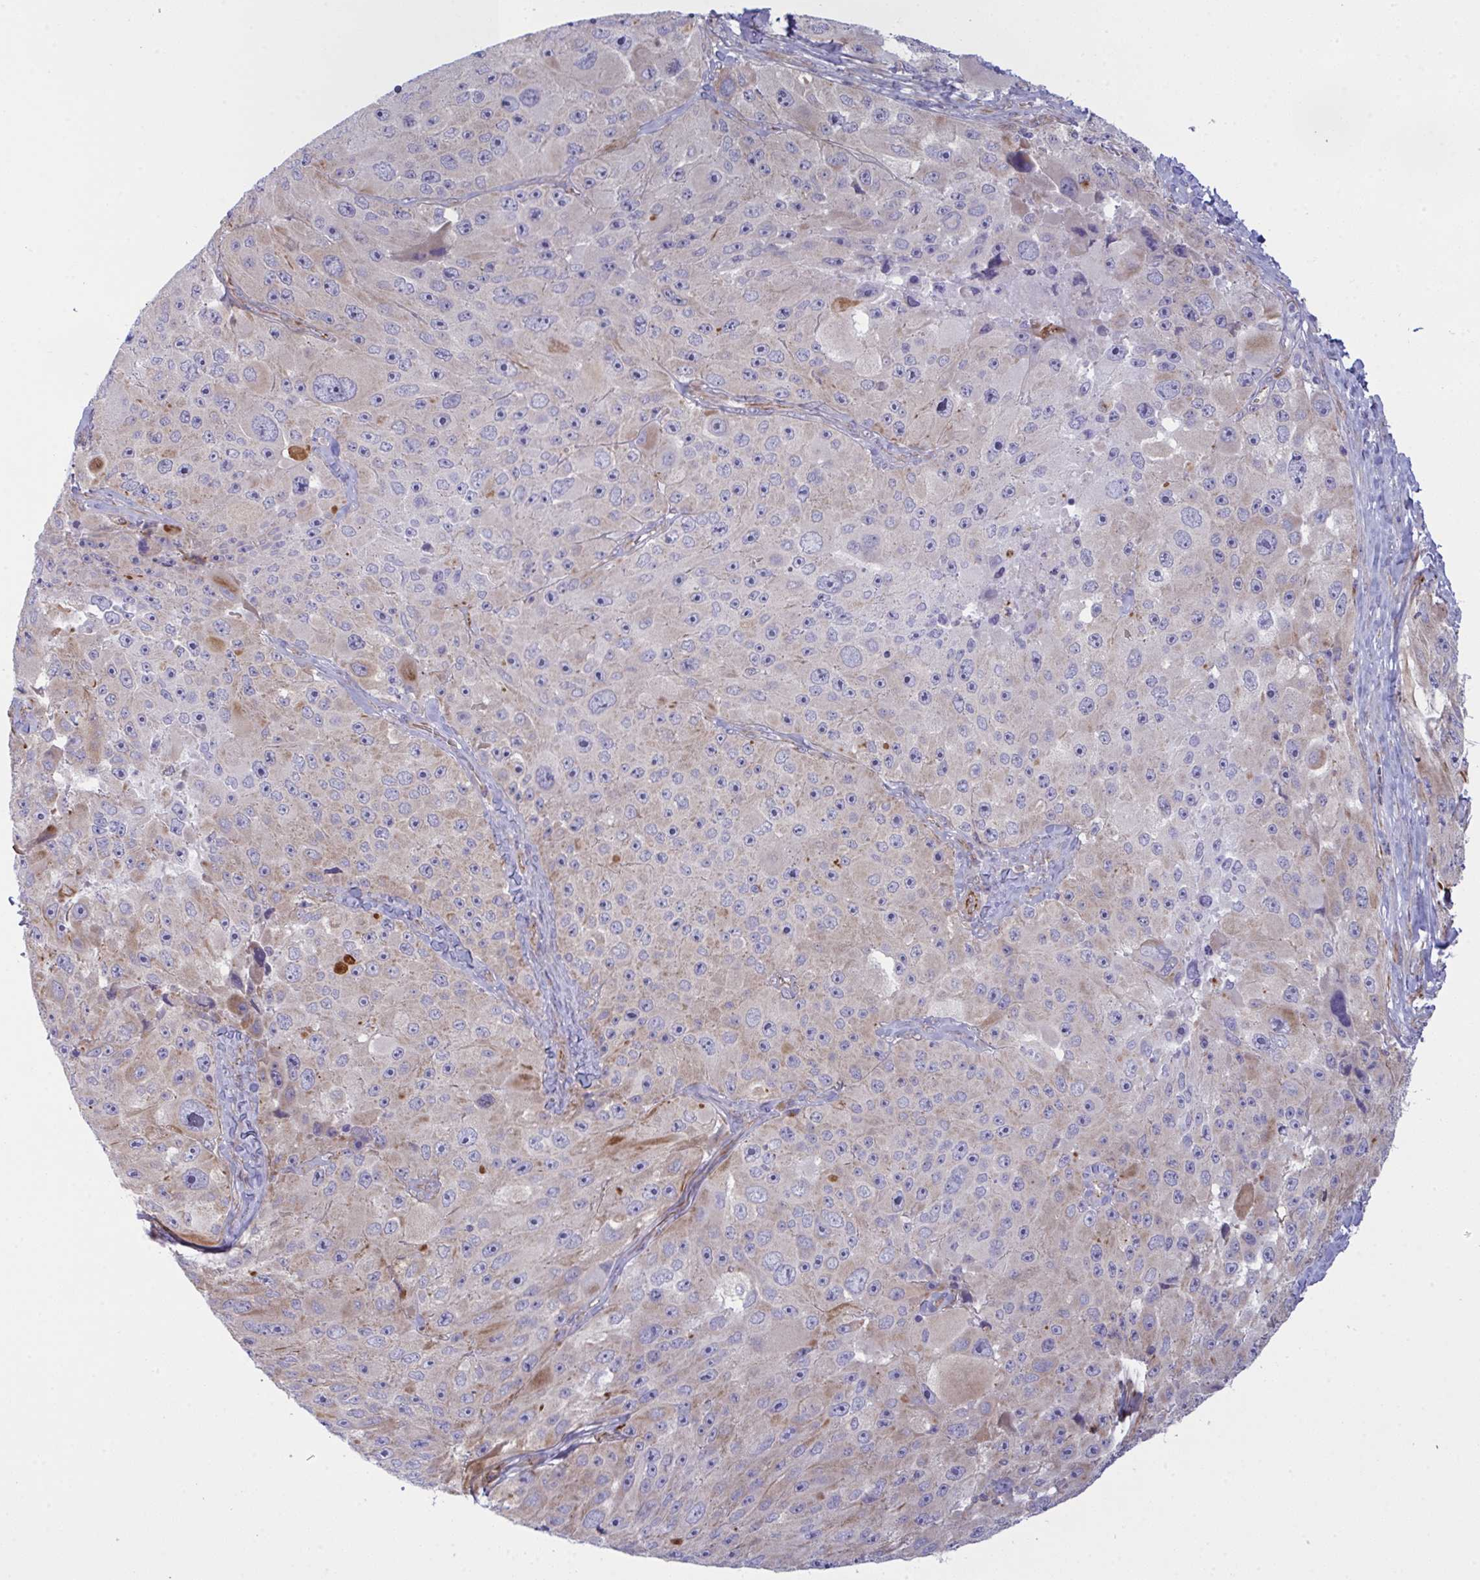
{"staining": {"intensity": "weak", "quantity": "<25%", "location": "cytoplasmic/membranous"}, "tissue": "melanoma", "cell_type": "Tumor cells", "image_type": "cancer", "snomed": [{"axis": "morphology", "description": "Malignant melanoma, Metastatic site"}, {"axis": "topography", "description": "Lymph node"}], "caption": "Immunohistochemistry of human melanoma exhibits no positivity in tumor cells.", "gene": "DCBLD1", "patient": {"sex": "male", "age": 62}}